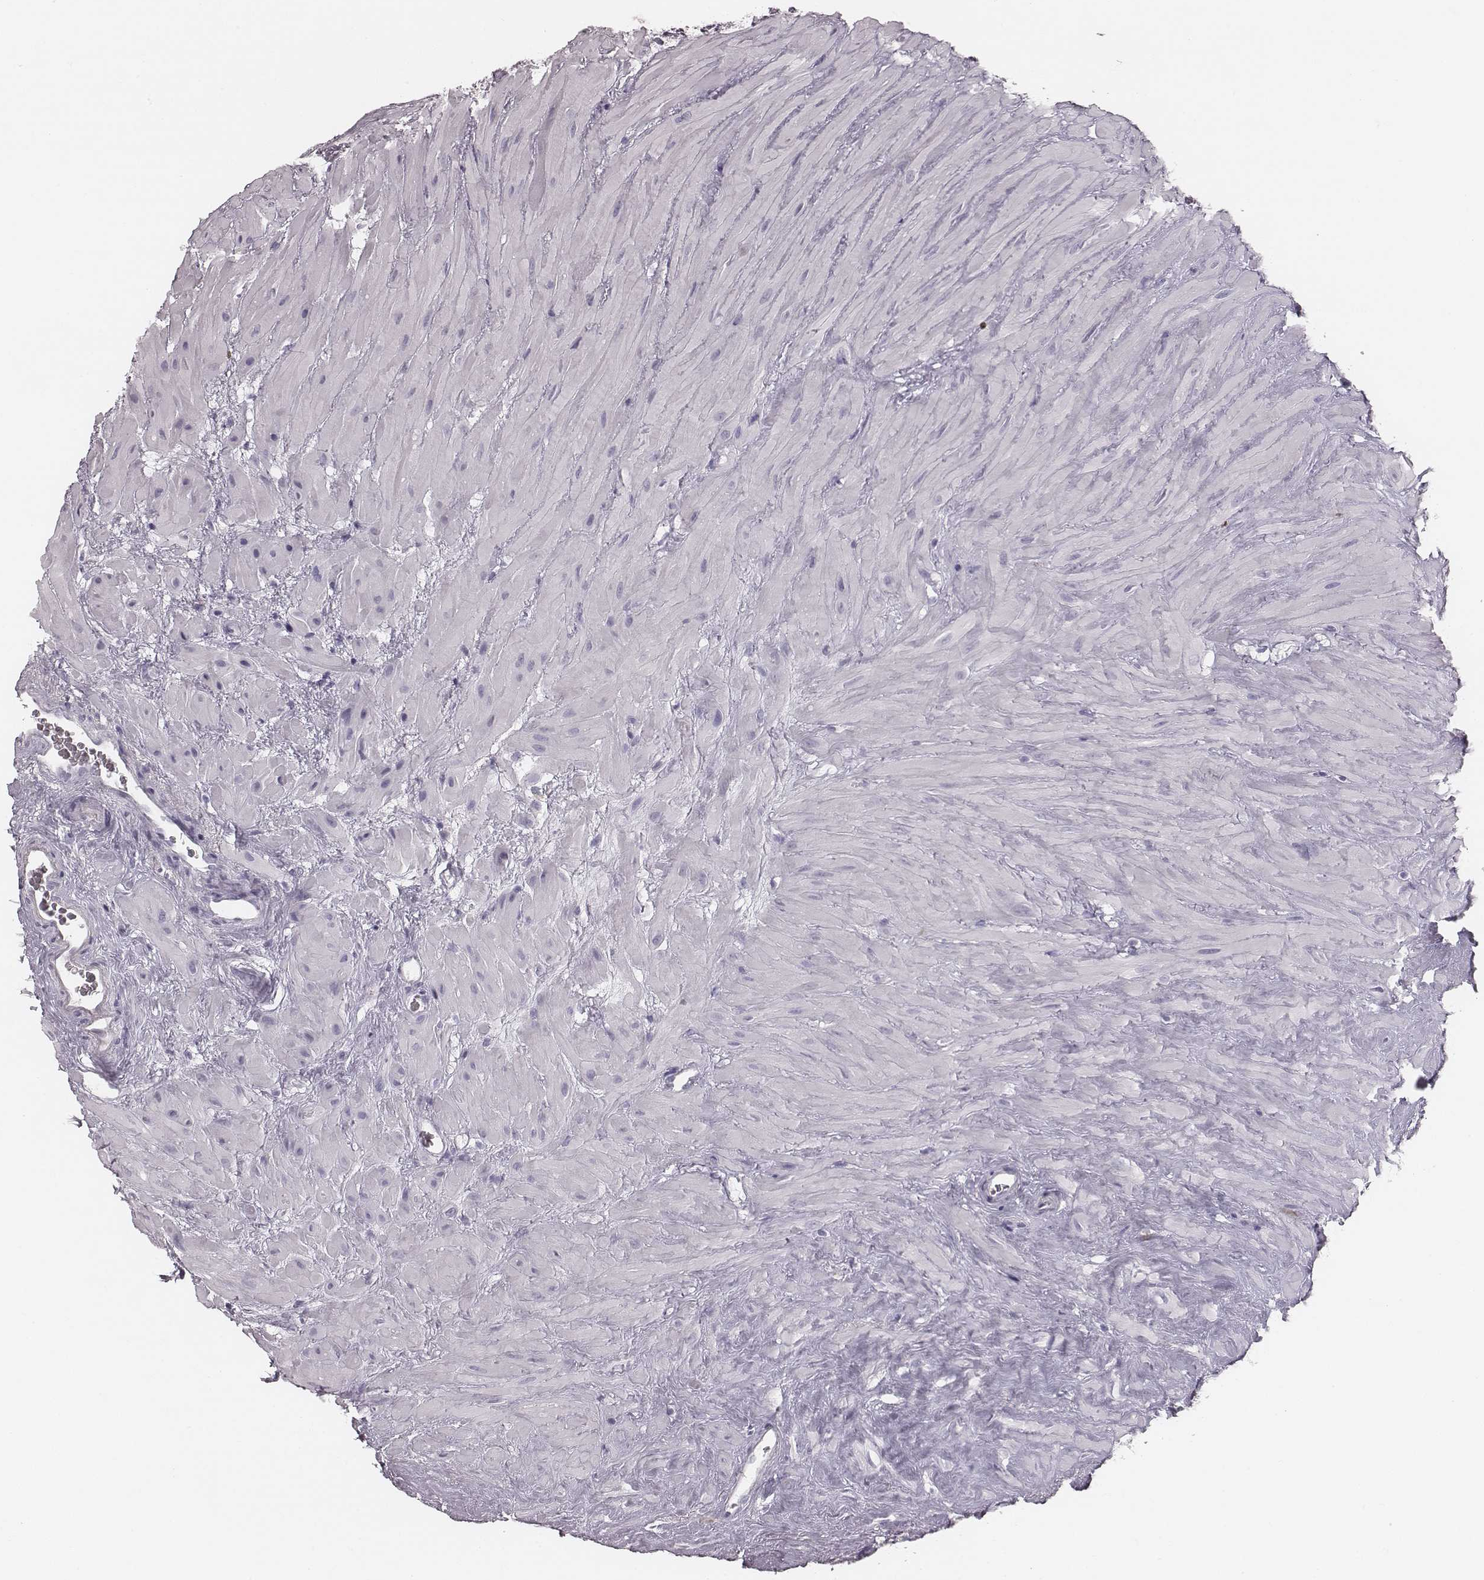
{"staining": {"intensity": "negative", "quantity": "none", "location": "none"}, "tissue": "seminal vesicle", "cell_type": "Glandular cells", "image_type": "normal", "snomed": [{"axis": "morphology", "description": "Normal tissue, NOS"}, {"axis": "topography", "description": "Prostate"}, {"axis": "topography", "description": "Seminal veicle"}], "caption": "Immunohistochemical staining of normal seminal vesicle exhibits no significant expression in glandular cells.", "gene": "ENSG00000285837", "patient": {"sex": "male", "age": 71}}